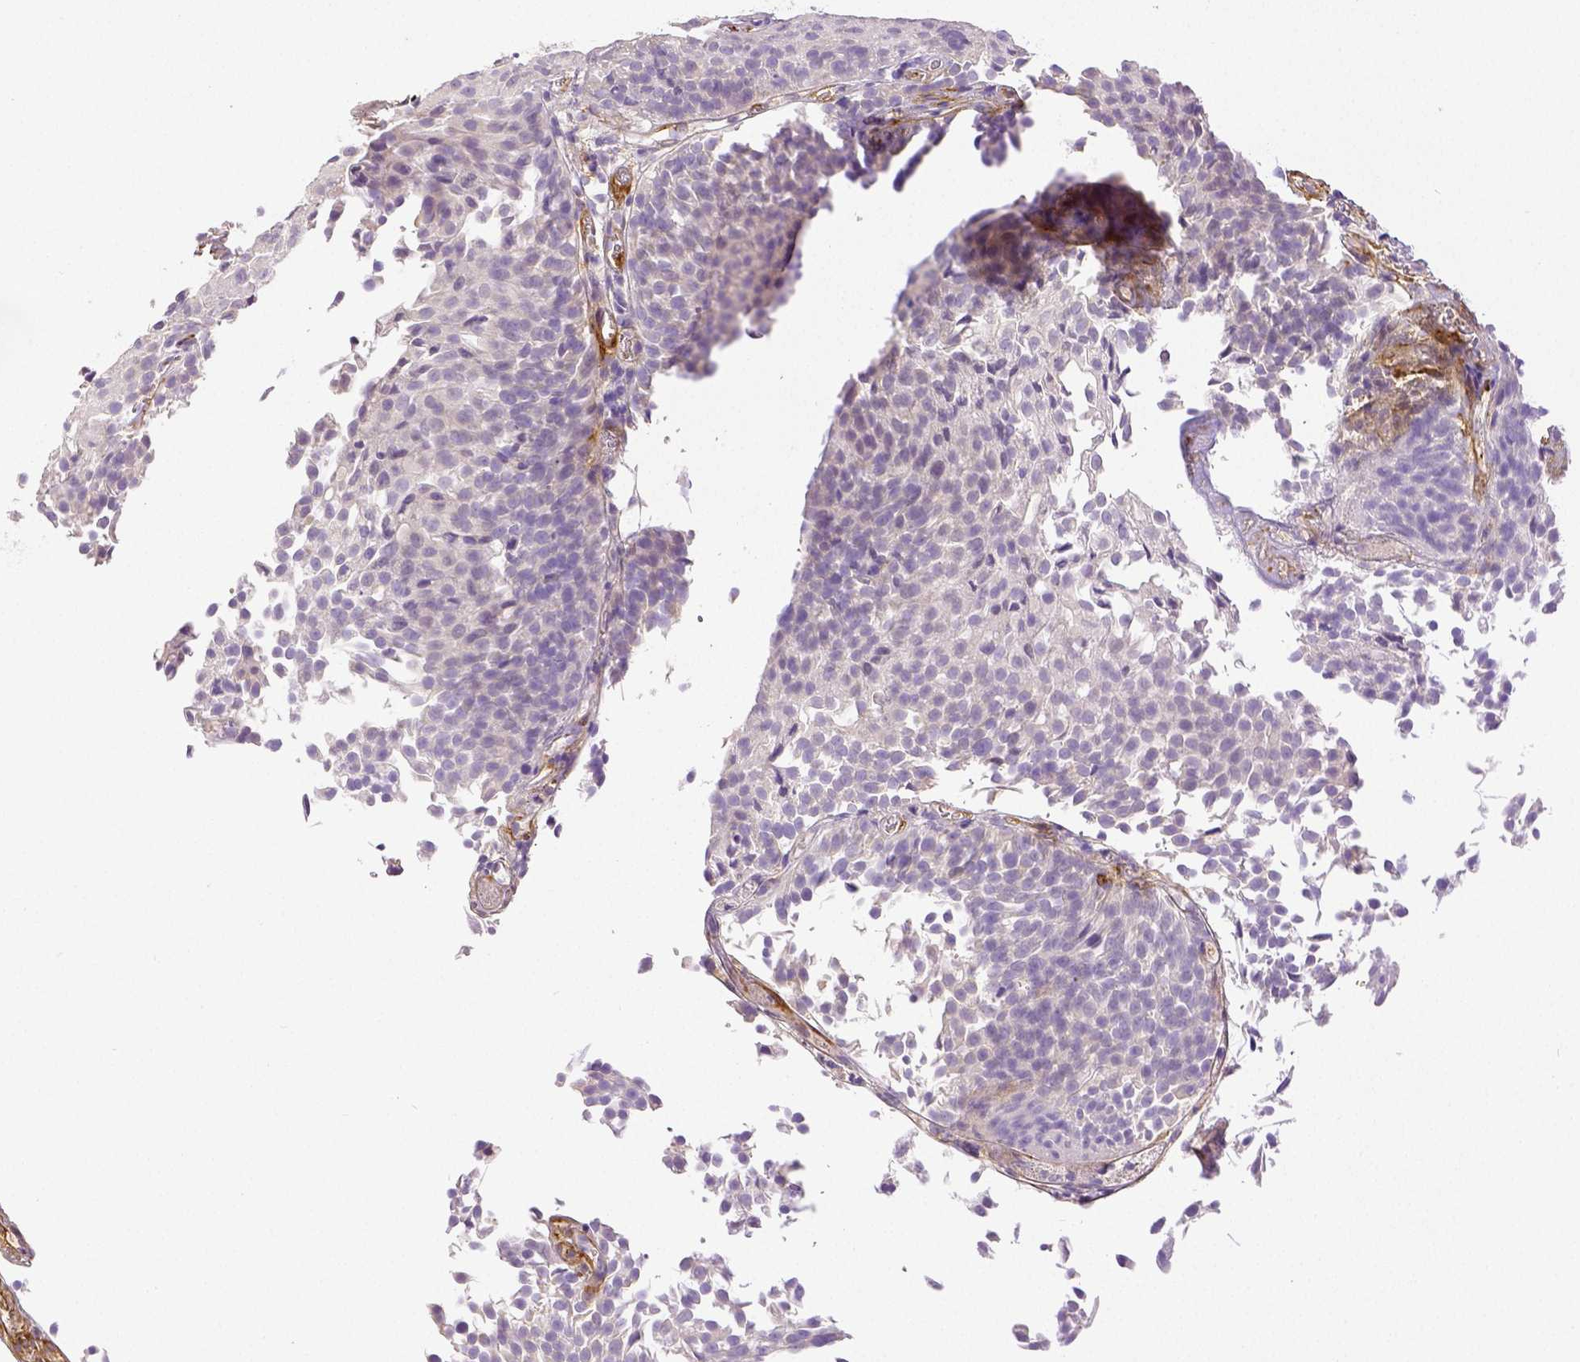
{"staining": {"intensity": "negative", "quantity": "none", "location": "none"}, "tissue": "urothelial cancer", "cell_type": "Tumor cells", "image_type": "cancer", "snomed": [{"axis": "morphology", "description": "Urothelial carcinoma, Low grade"}, {"axis": "topography", "description": "Urinary bladder"}], "caption": "Urothelial cancer stained for a protein using immunohistochemistry shows no positivity tumor cells.", "gene": "THY1", "patient": {"sex": "male", "age": 80}}